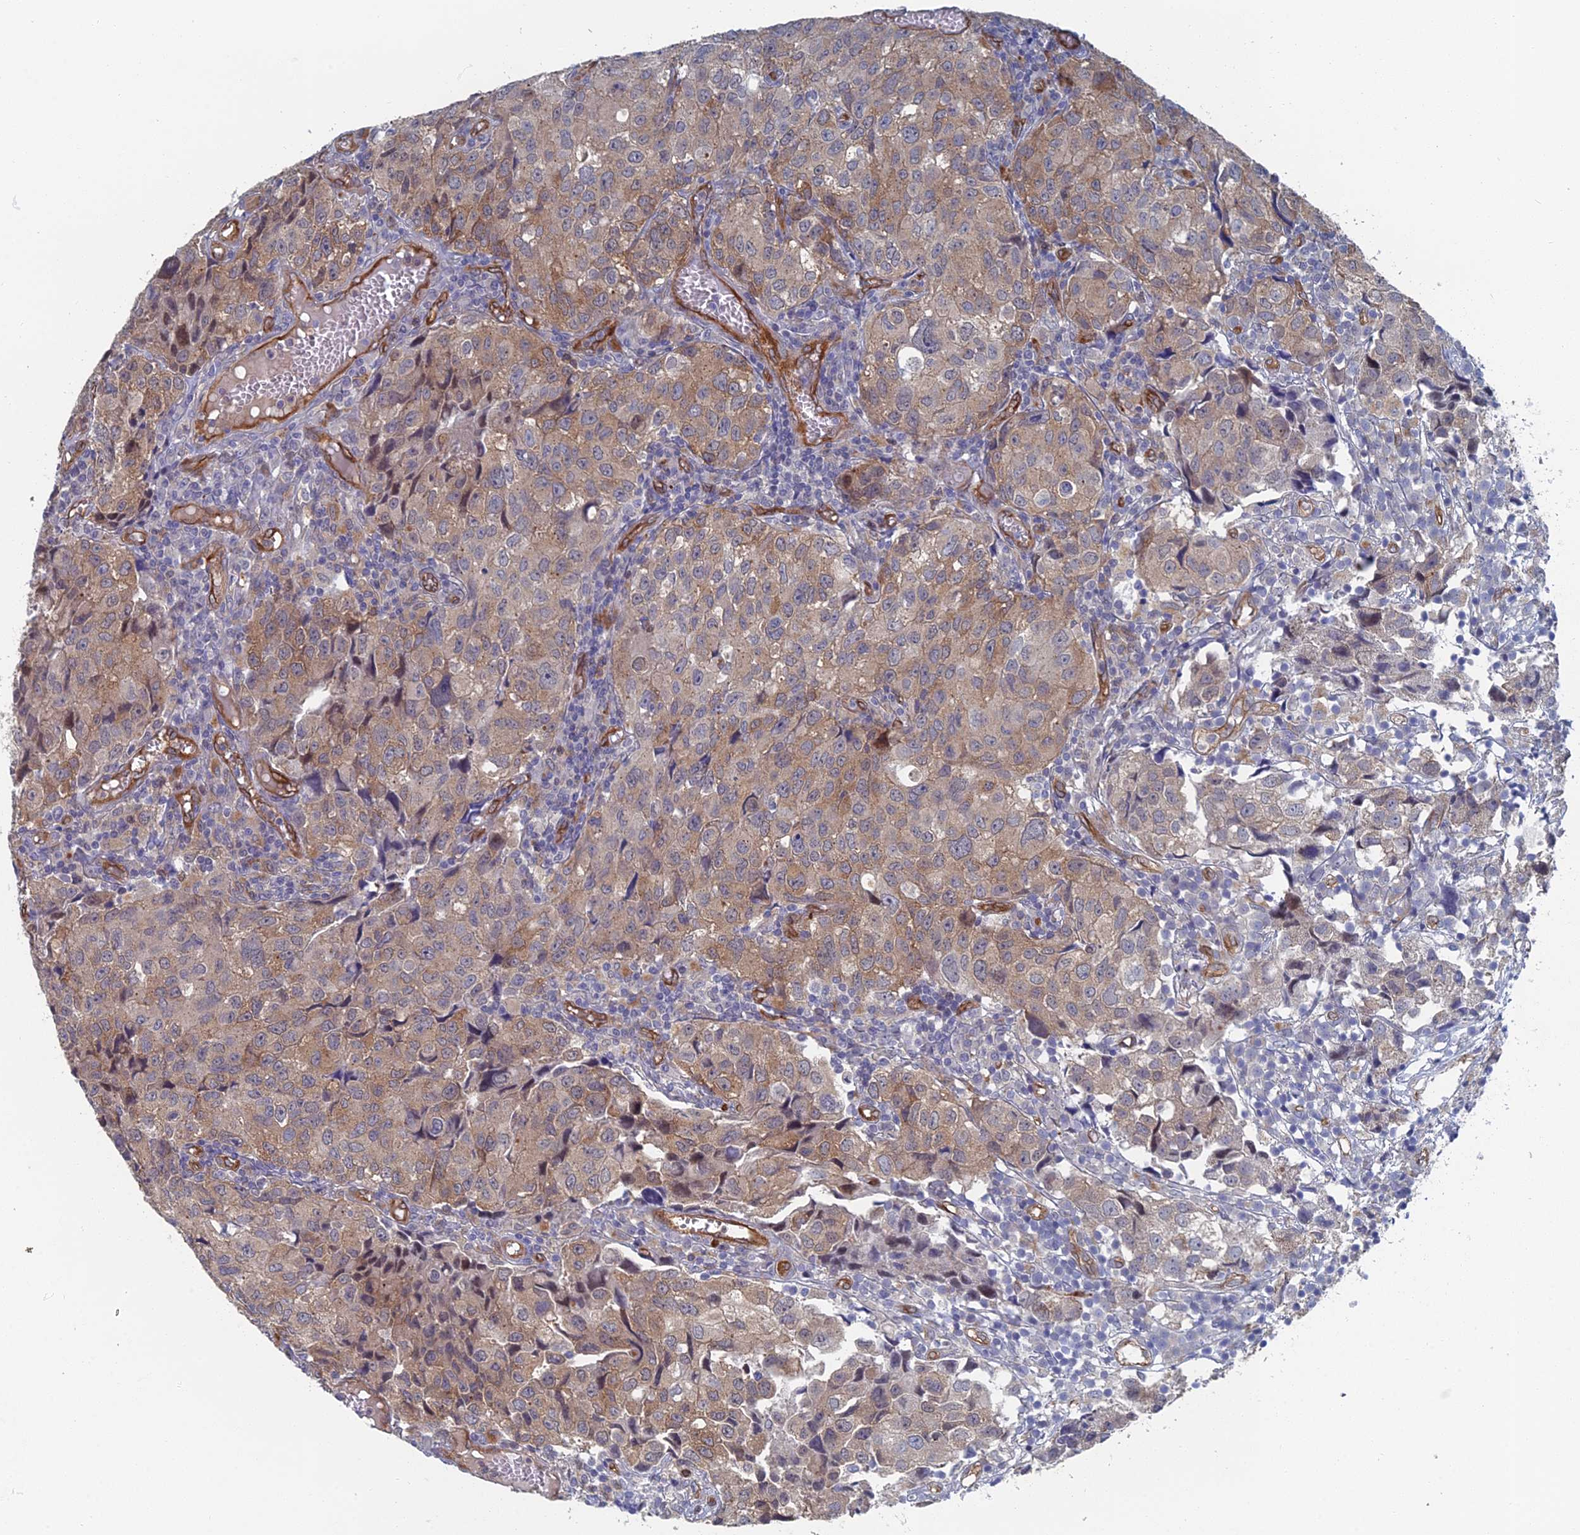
{"staining": {"intensity": "moderate", "quantity": ">75%", "location": "cytoplasmic/membranous"}, "tissue": "urothelial cancer", "cell_type": "Tumor cells", "image_type": "cancer", "snomed": [{"axis": "morphology", "description": "Urothelial carcinoma, High grade"}, {"axis": "topography", "description": "Urinary bladder"}], "caption": "High-grade urothelial carcinoma stained with DAB immunohistochemistry demonstrates medium levels of moderate cytoplasmic/membranous staining in about >75% of tumor cells. (IHC, brightfield microscopy, high magnification).", "gene": "ARAP3", "patient": {"sex": "female", "age": 75}}